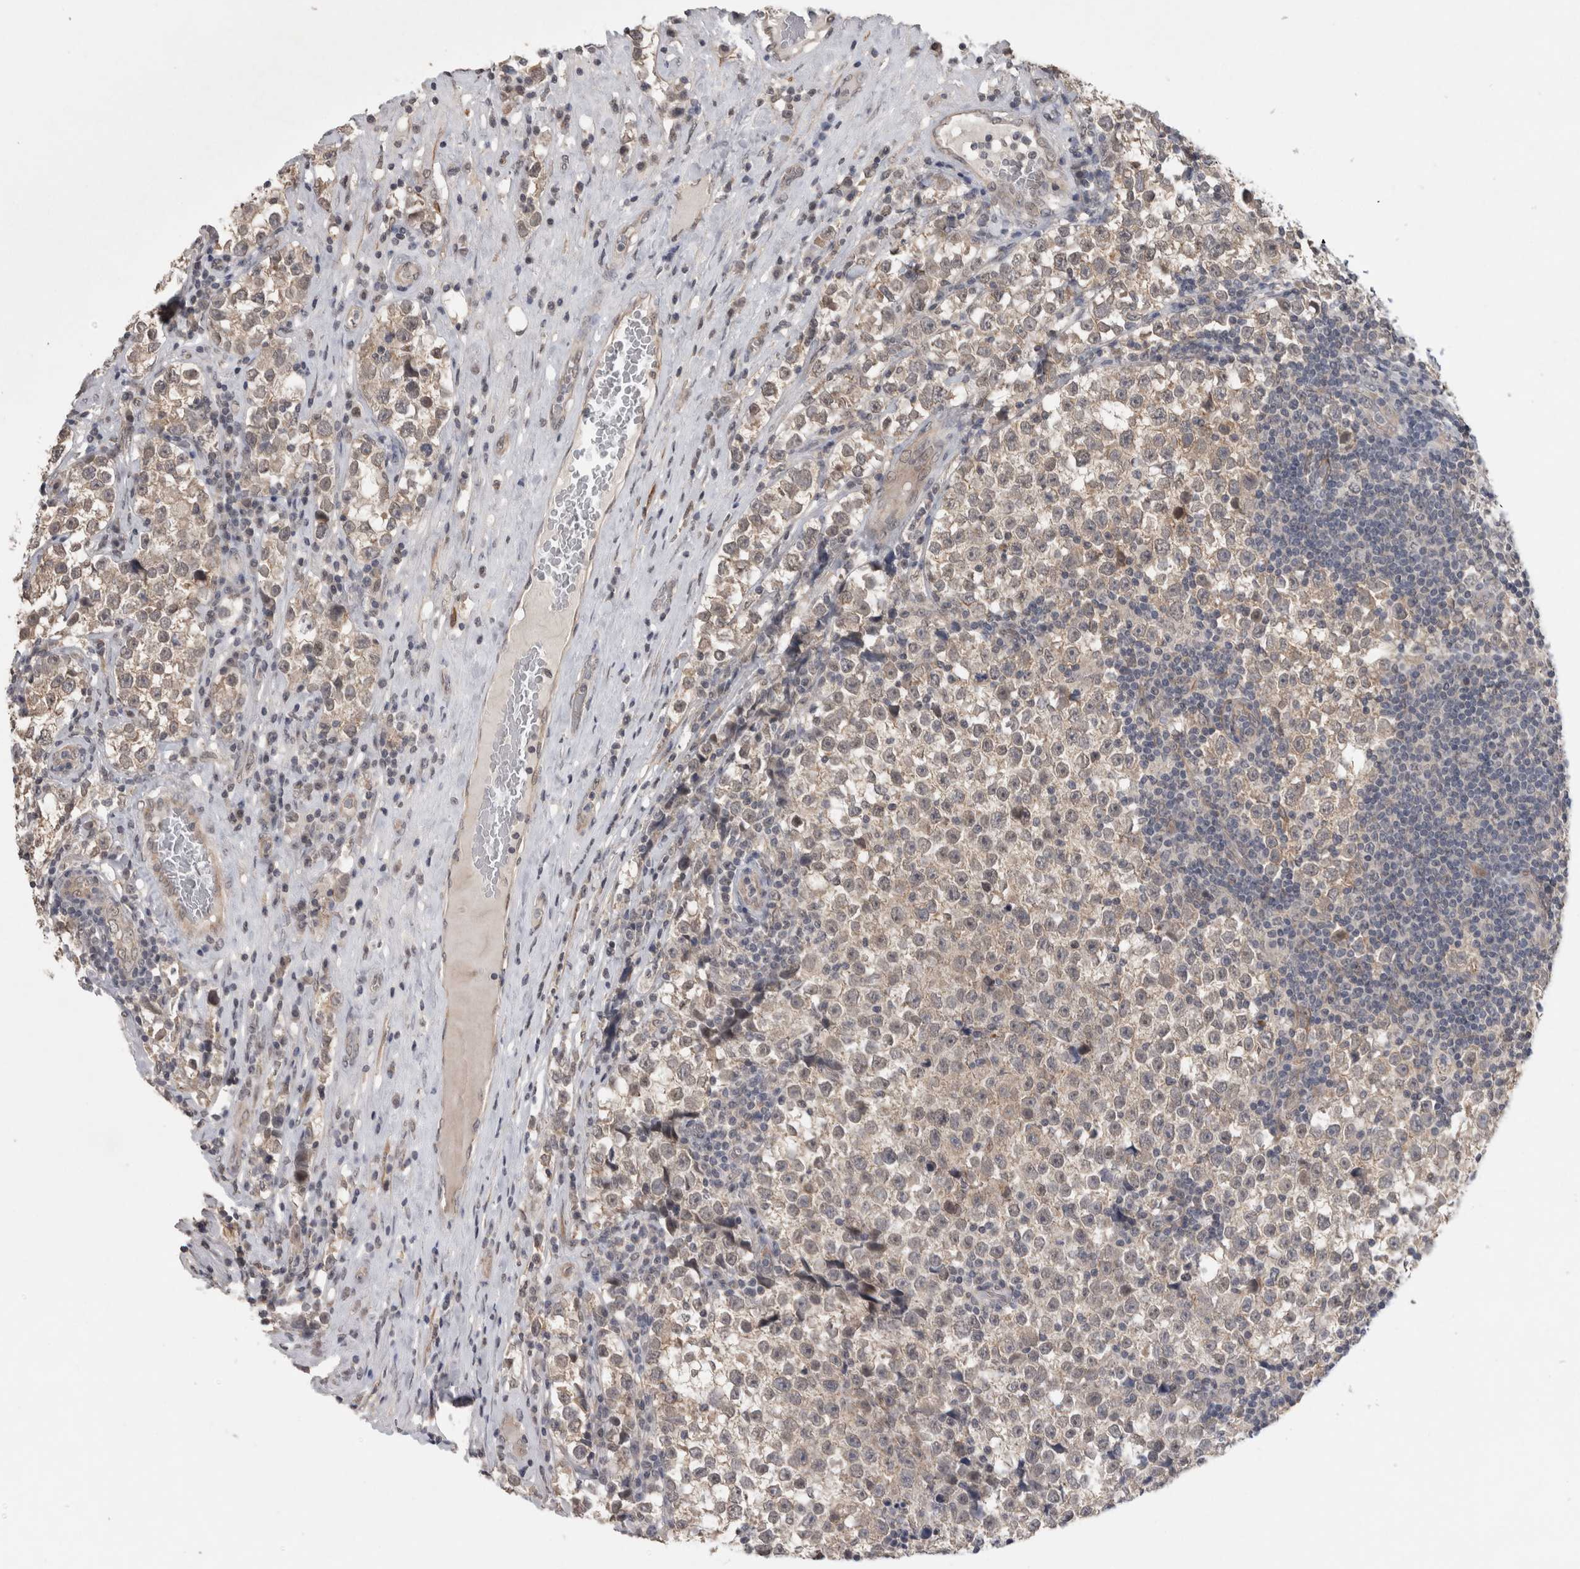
{"staining": {"intensity": "weak", "quantity": "25%-75%", "location": "cytoplasmic/membranous"}, "tissue": "testis cancer", "cell_type": "Tumor cells", "image_type": "cancer", "snomed": [{"axis": "morphology", "description": "Normal tissue, NOS"}, {"axis": "morphology", "description": "Seminoma, NOS"}, {"axis": "topography", "description": "Testis"}], "caption": "The image displays staining of testis cancer, revealing weak cytoplasmic/membranous protein positivity (brown color) within tumor cells. (DAB = brown stain, brightfield microscopy at high magnification).", "gene": "RHPN1", "patient": {"sex": "male", "age": 43}}